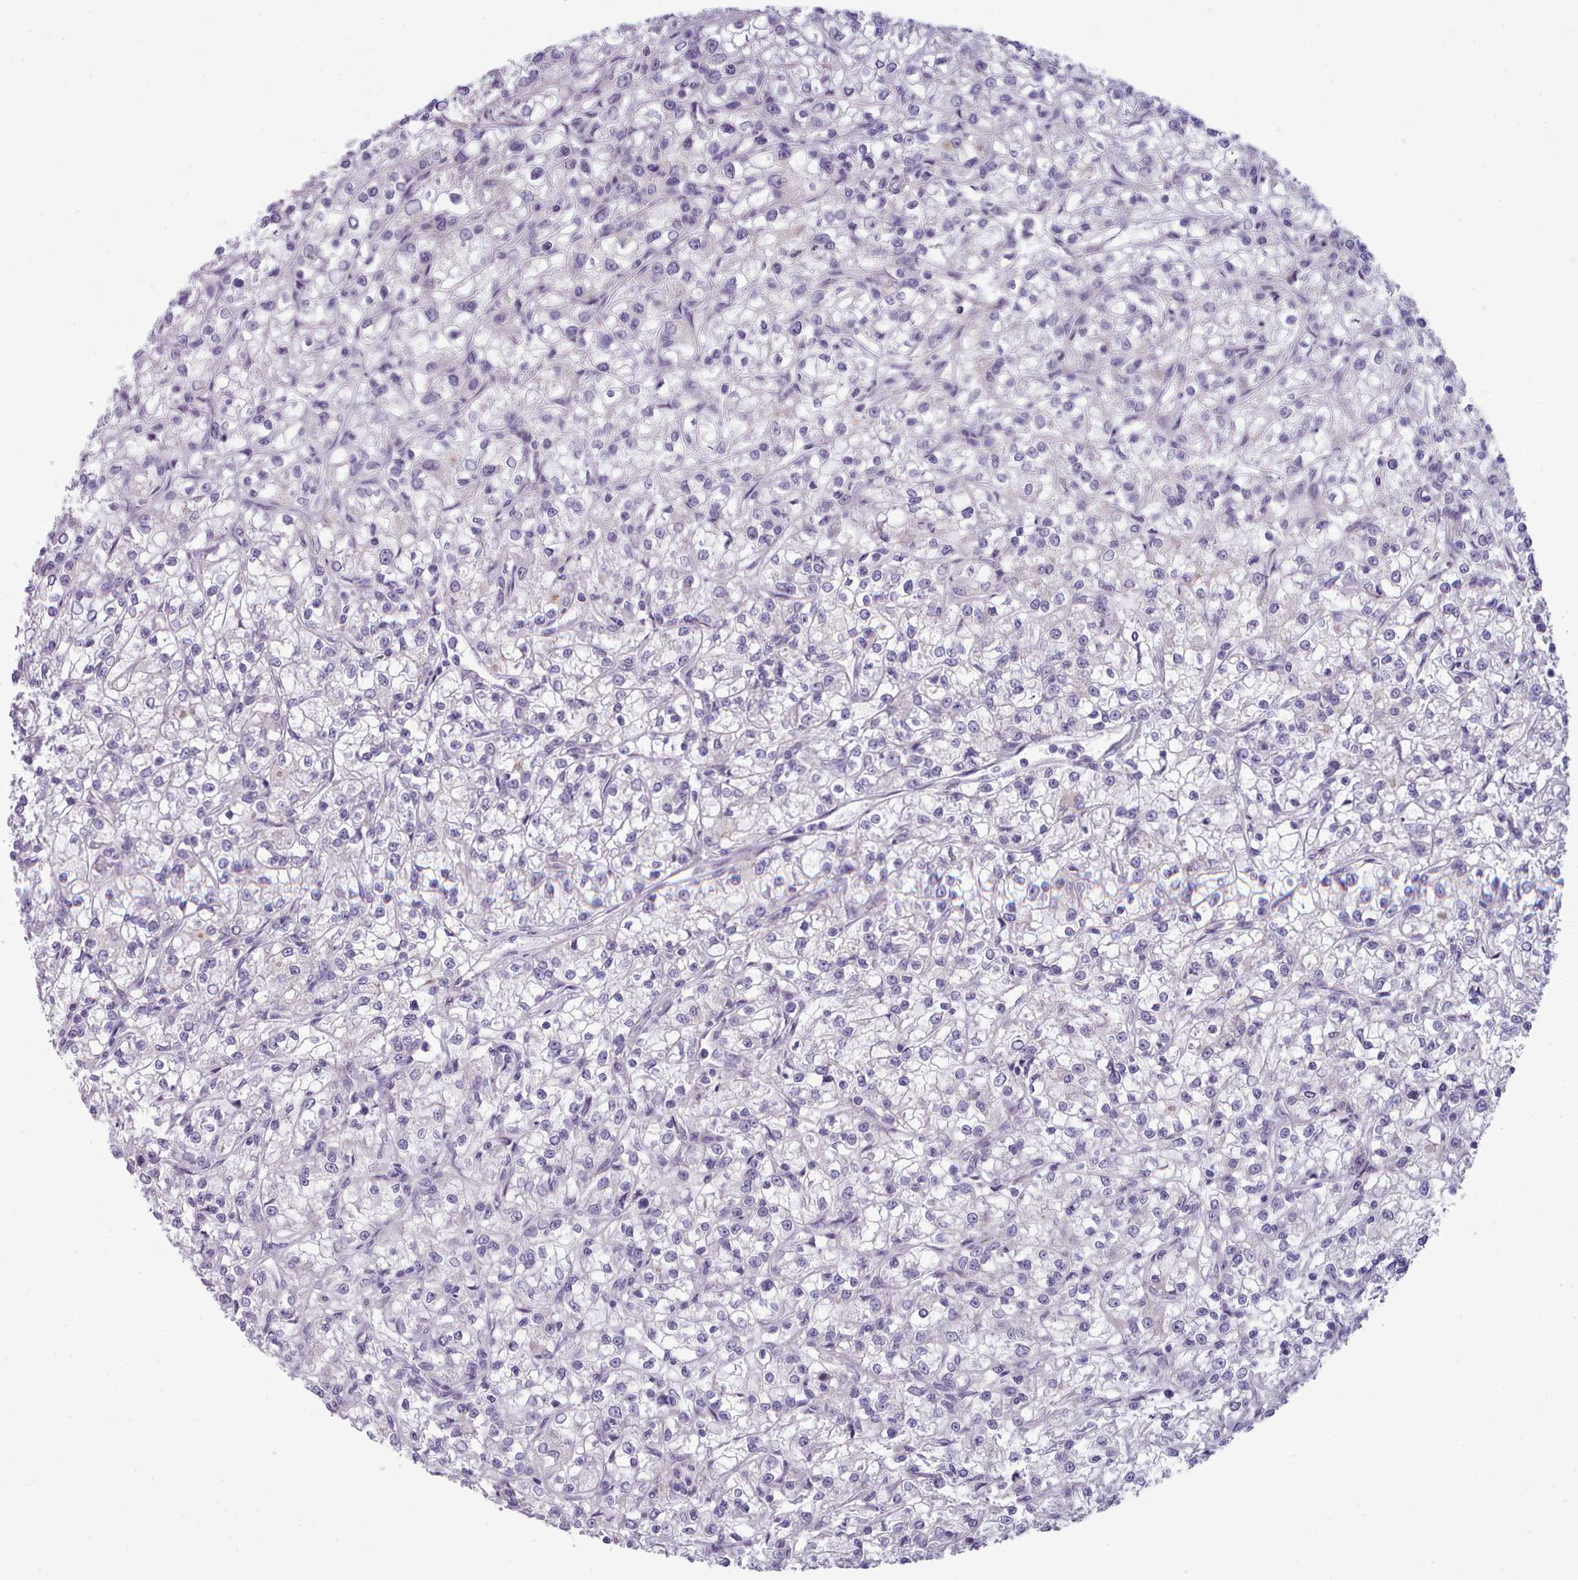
{"staining": {"intensity": "negative", "quantity": "none", "location": "none"}, "tissue": "renal cancer", "cell_type": "Tumor cells", "image_type": "cancer", "snomed": [{"axis": "morphology", "description": "Adenocarcinoma, NOS"}, {"axis": "topography", "description": "Kidney"}], "caption": "This is an immunohistochemistry micrograph of renal adenocarcinoma. There is no positivity in tumor cells.", "gene": "MYRFL", "patient": {"sex": "female", "age": 59}}